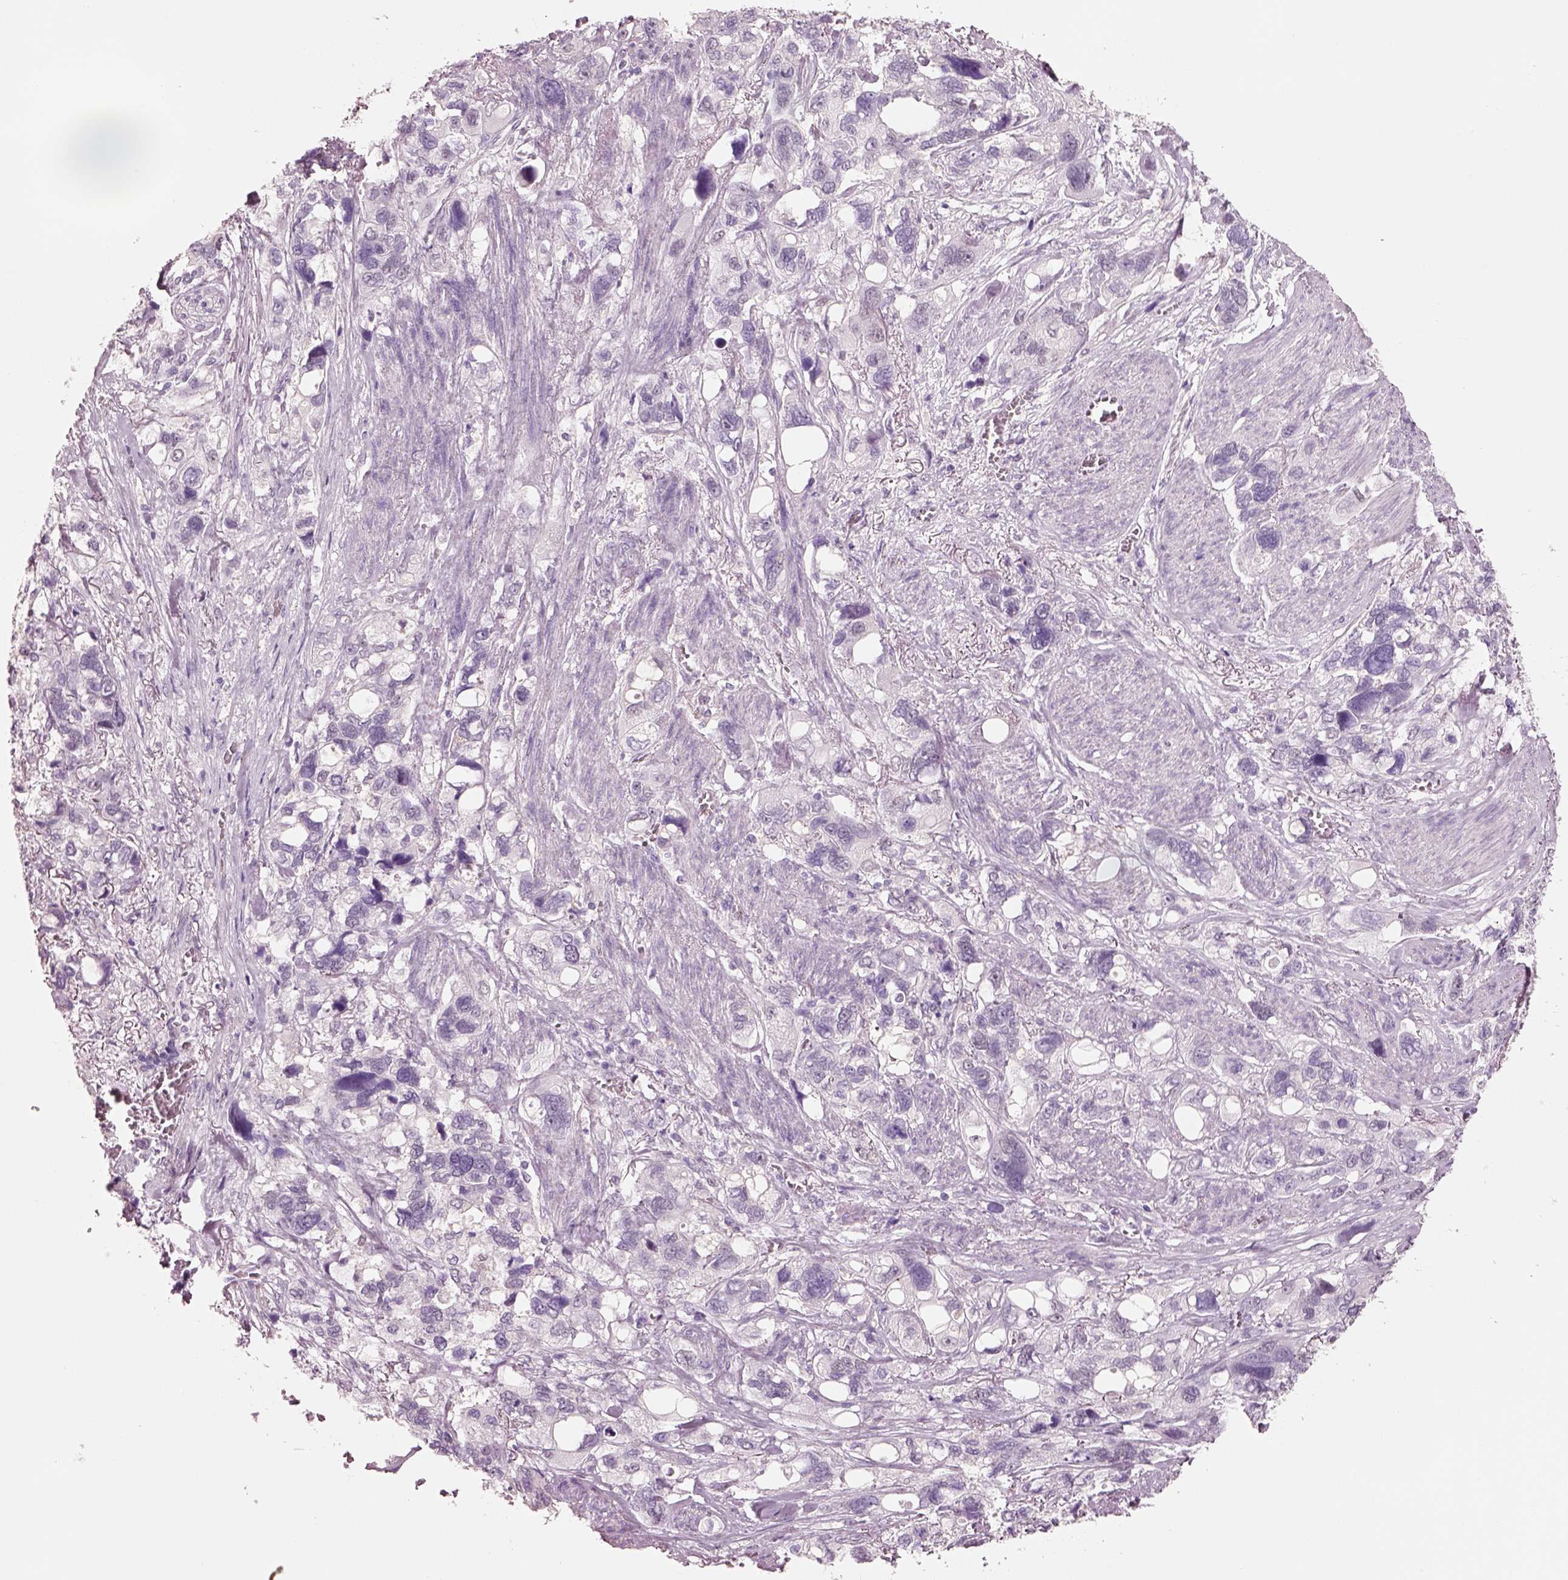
{"staining": {"intensity": "negative", "quantity": "none", "location": "none"}, "tissue": "stomach cancer", "cell_type": "Tumor cells", "image_type": "cancer", "snomed": [{"axis": "morphology", "description": "Adenocarcinoma, NOS"}, {"axis": "topography", "description": "Stomach, upper"}], "caption": "Tumor cells show no significant protein positivity in stomach cancer (adenocarcinoma). (Brightfield microscopy of DAB (3,3'-diaminobenzidine) immunohistochemistry (IHC) at high magnification).", "gene": "ELSPBP1", "patient": {"sex": "female", "age": 81}}